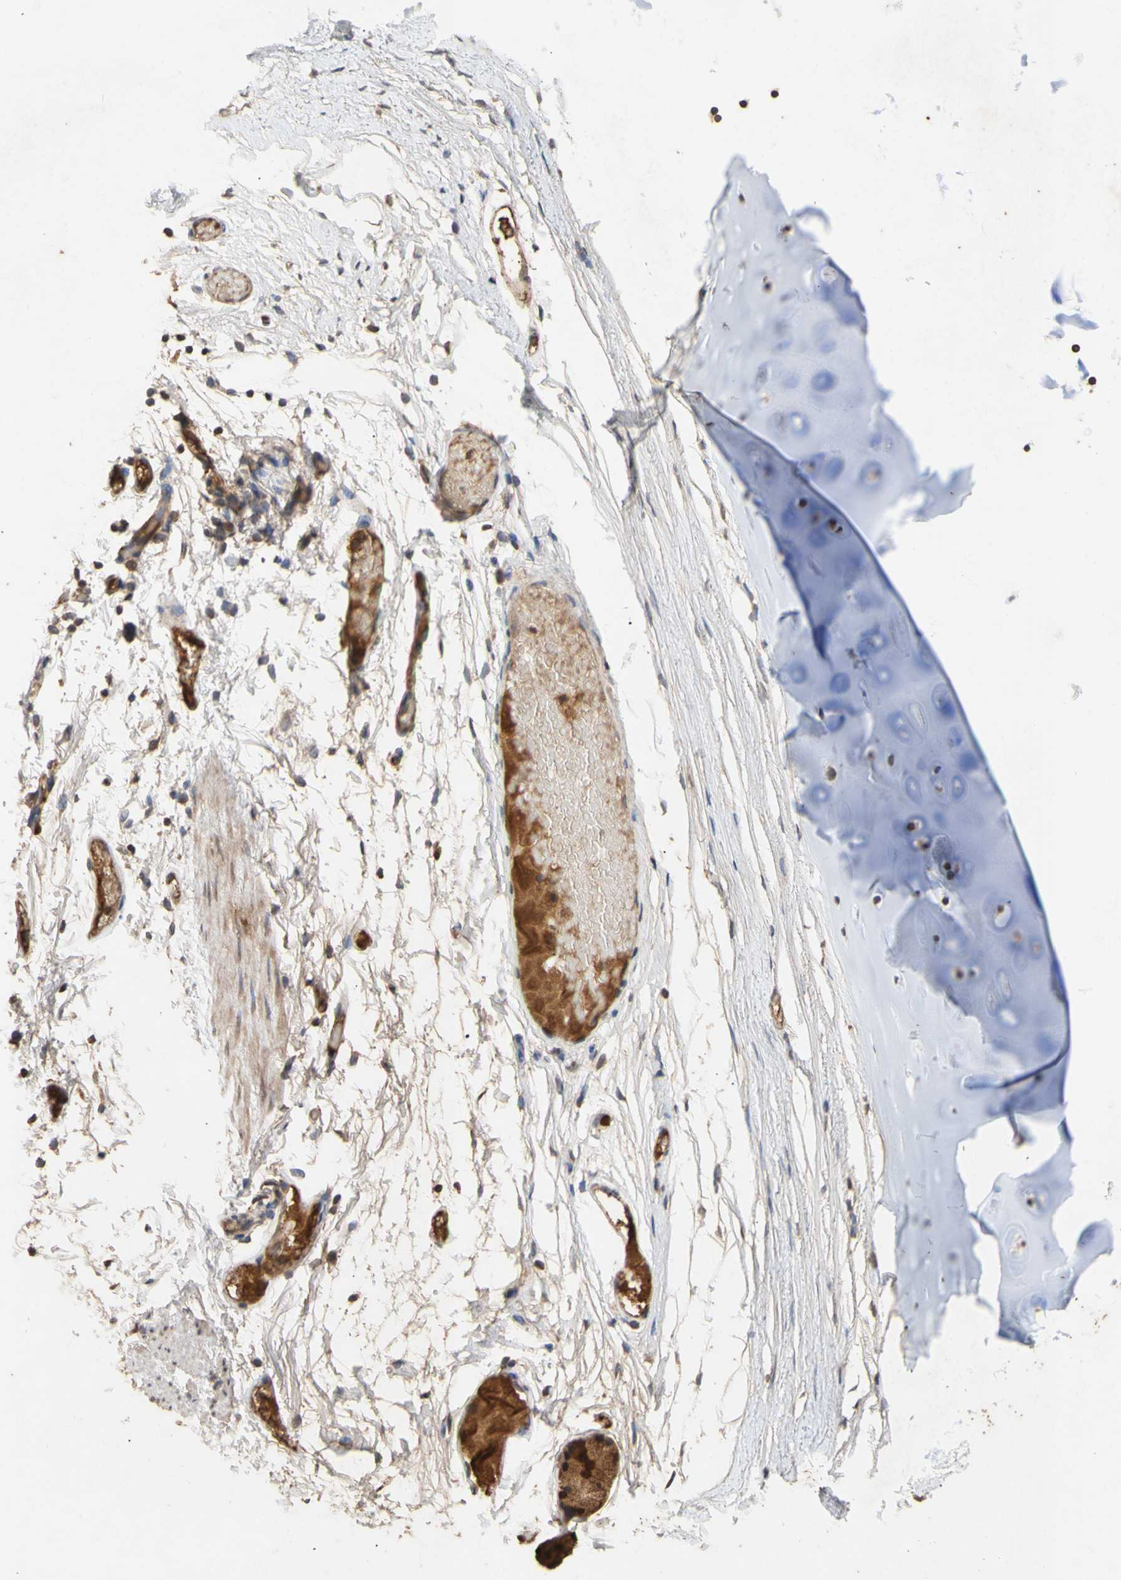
{"staining": {"intensity": "moderate", "quantity": ">75%", "location": "cytoplasmic/membranous"}, "tissue": "adipose tissue", "cell_type": "Adipocytes", "image_type": "normal", "snomed": [{"axis": "morphology", "description": "Normal tissue, NOS"}, {"axis": "topography", "description": "Bronchus"}], "caption": "Immunohistochemistry (DAB) staining of unremarkable human adipose tissue demonstrates moderate cytoplasmic/membranous protein staining in about >75% of adipocytes.", "gene": "NECTIN3", "patient": {"sex": "female", "age": 73}}